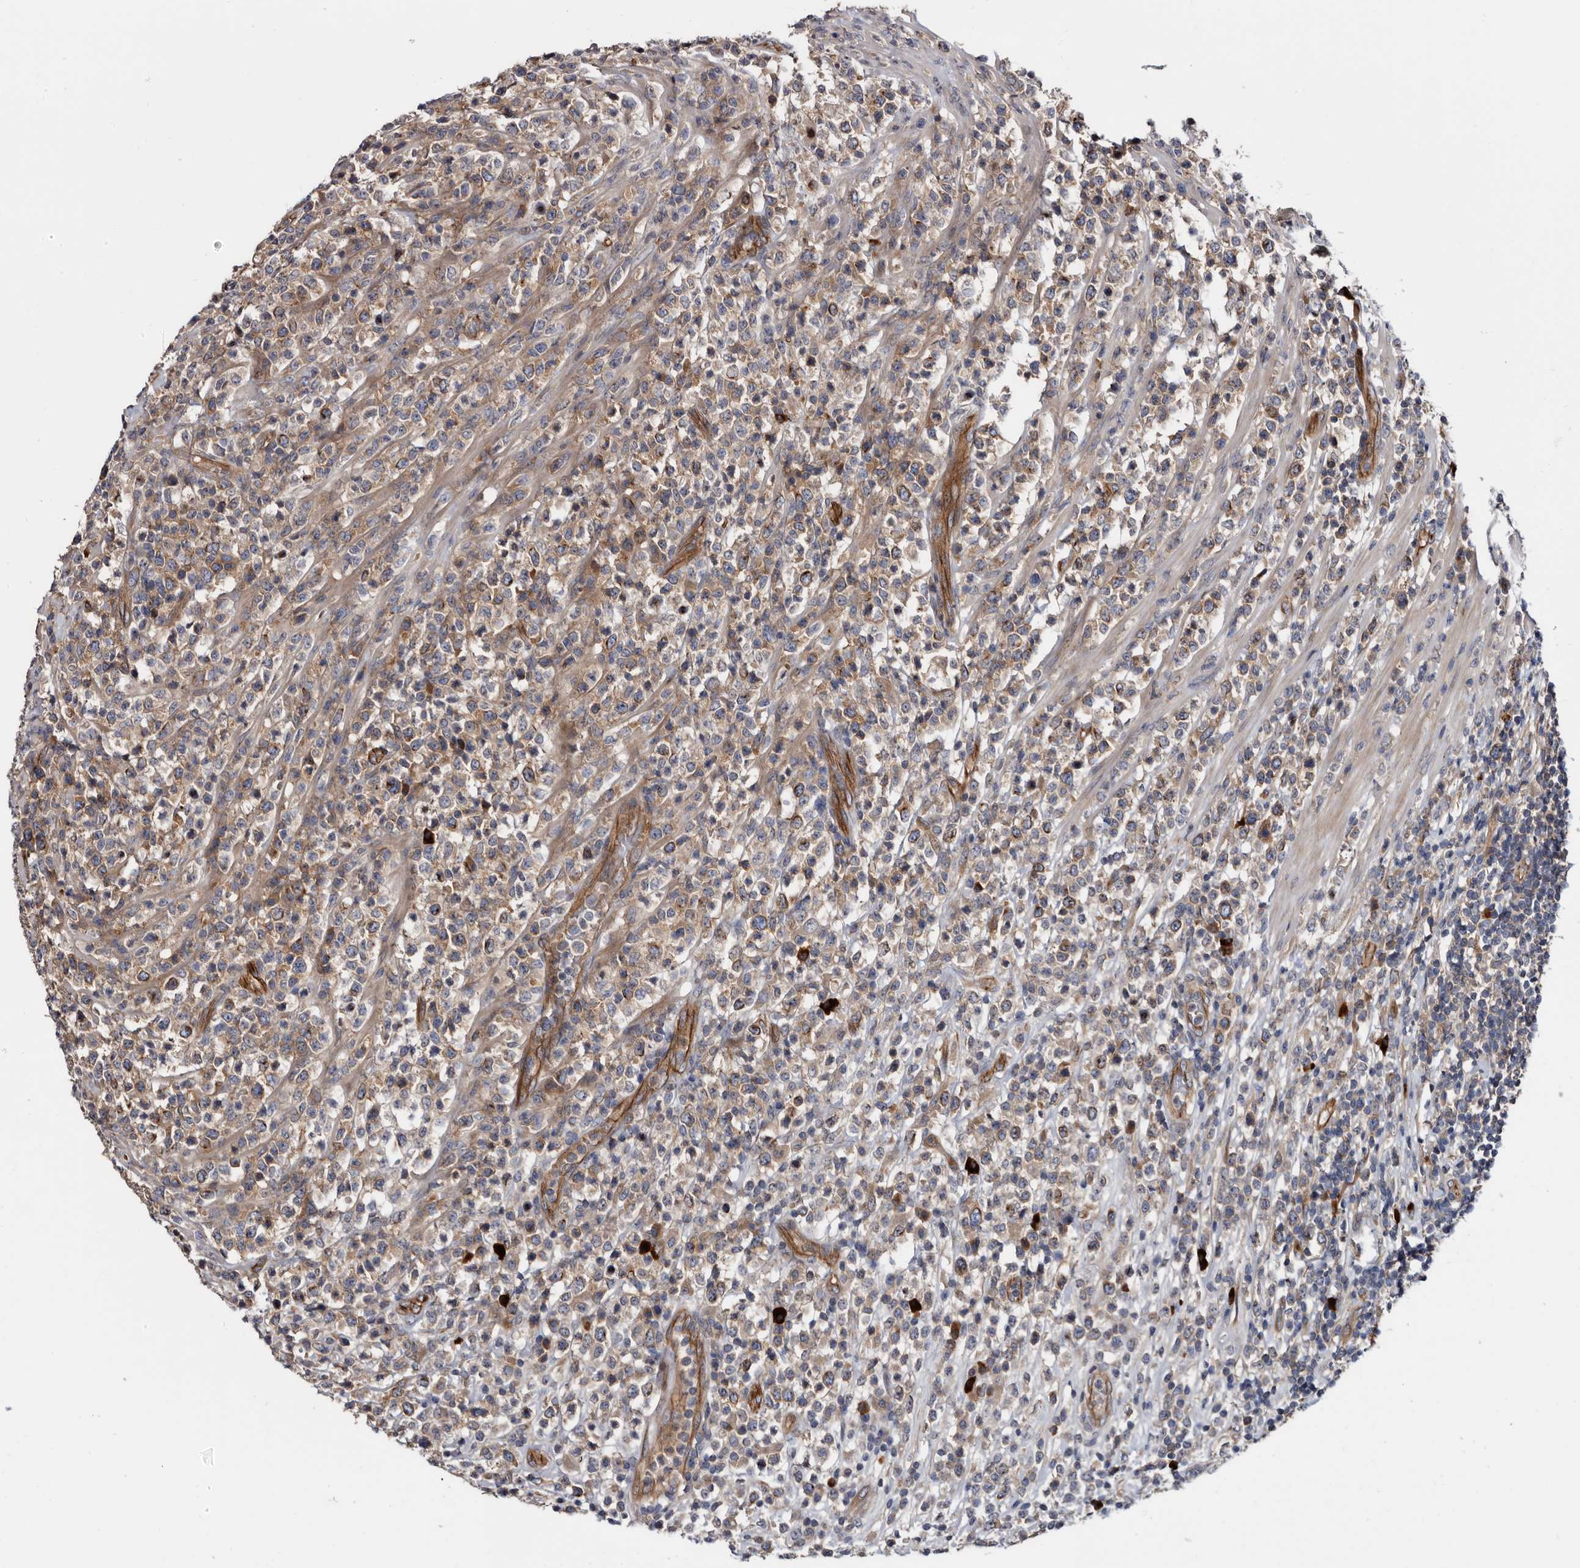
{"staining": {"intensity": "moderate", "quantity": "25%-75%", "location": "cytoplasmic/membranous"}, "tissue": "lymphoma", "cell_type": "Tumor cells", "image_type": "cancer", "snomed": [{"axis": "morphology", "description": "Malignant lymphoma, non-Hodgkin's type, High grade"}, {"axis": "topography", "description": "Colon"}], "caption": "Tumor cells reveal medium levels of moderate cytoplasmic/membranous staining in approximately 25%-75% of cells in human lymphoma.", "gene": "TSPAN17", "patient": {"sex": "female", "age": 53}}